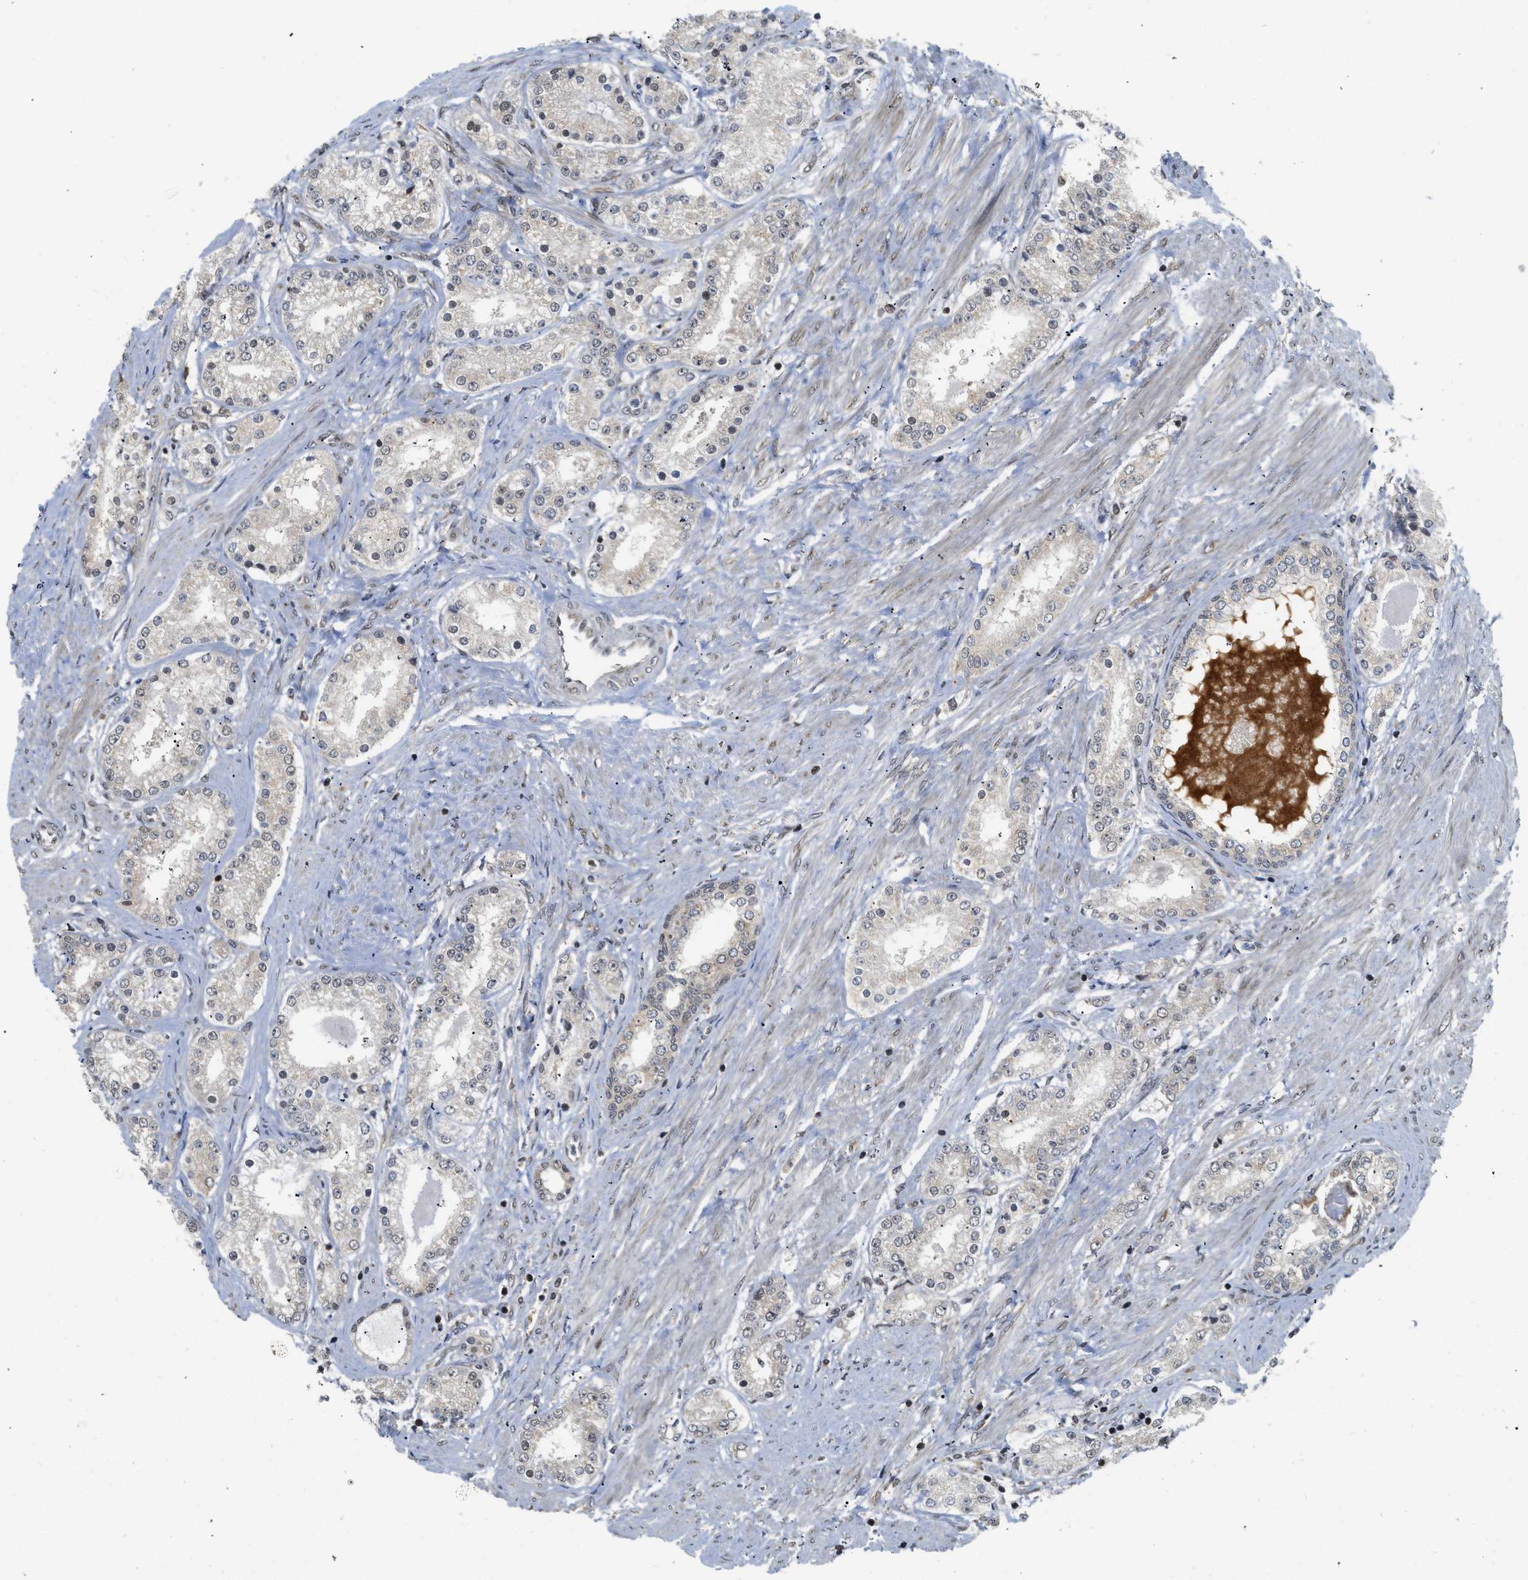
{"staining": {"intensity": "negative", "quantity": "none", "location": "none"}, "tissue": "prostate cancer", "cell_type": "Tumor cells", "image_type": "cancer", "snomed": [{"axis": "morphology", "description": "Adenocarcinoma, Low grade"}, {"axis": "topography", "description": "Prostate"}], "caption": "Immunohistochemistry (IHC) photomicrograph of low-grade adenocarcinoma (prostate) stained for a protein (brown), which demonstrates no positivity in tumor cells.", "gene": "TACC1", "patient": {"sex": "male", "age": 63}}